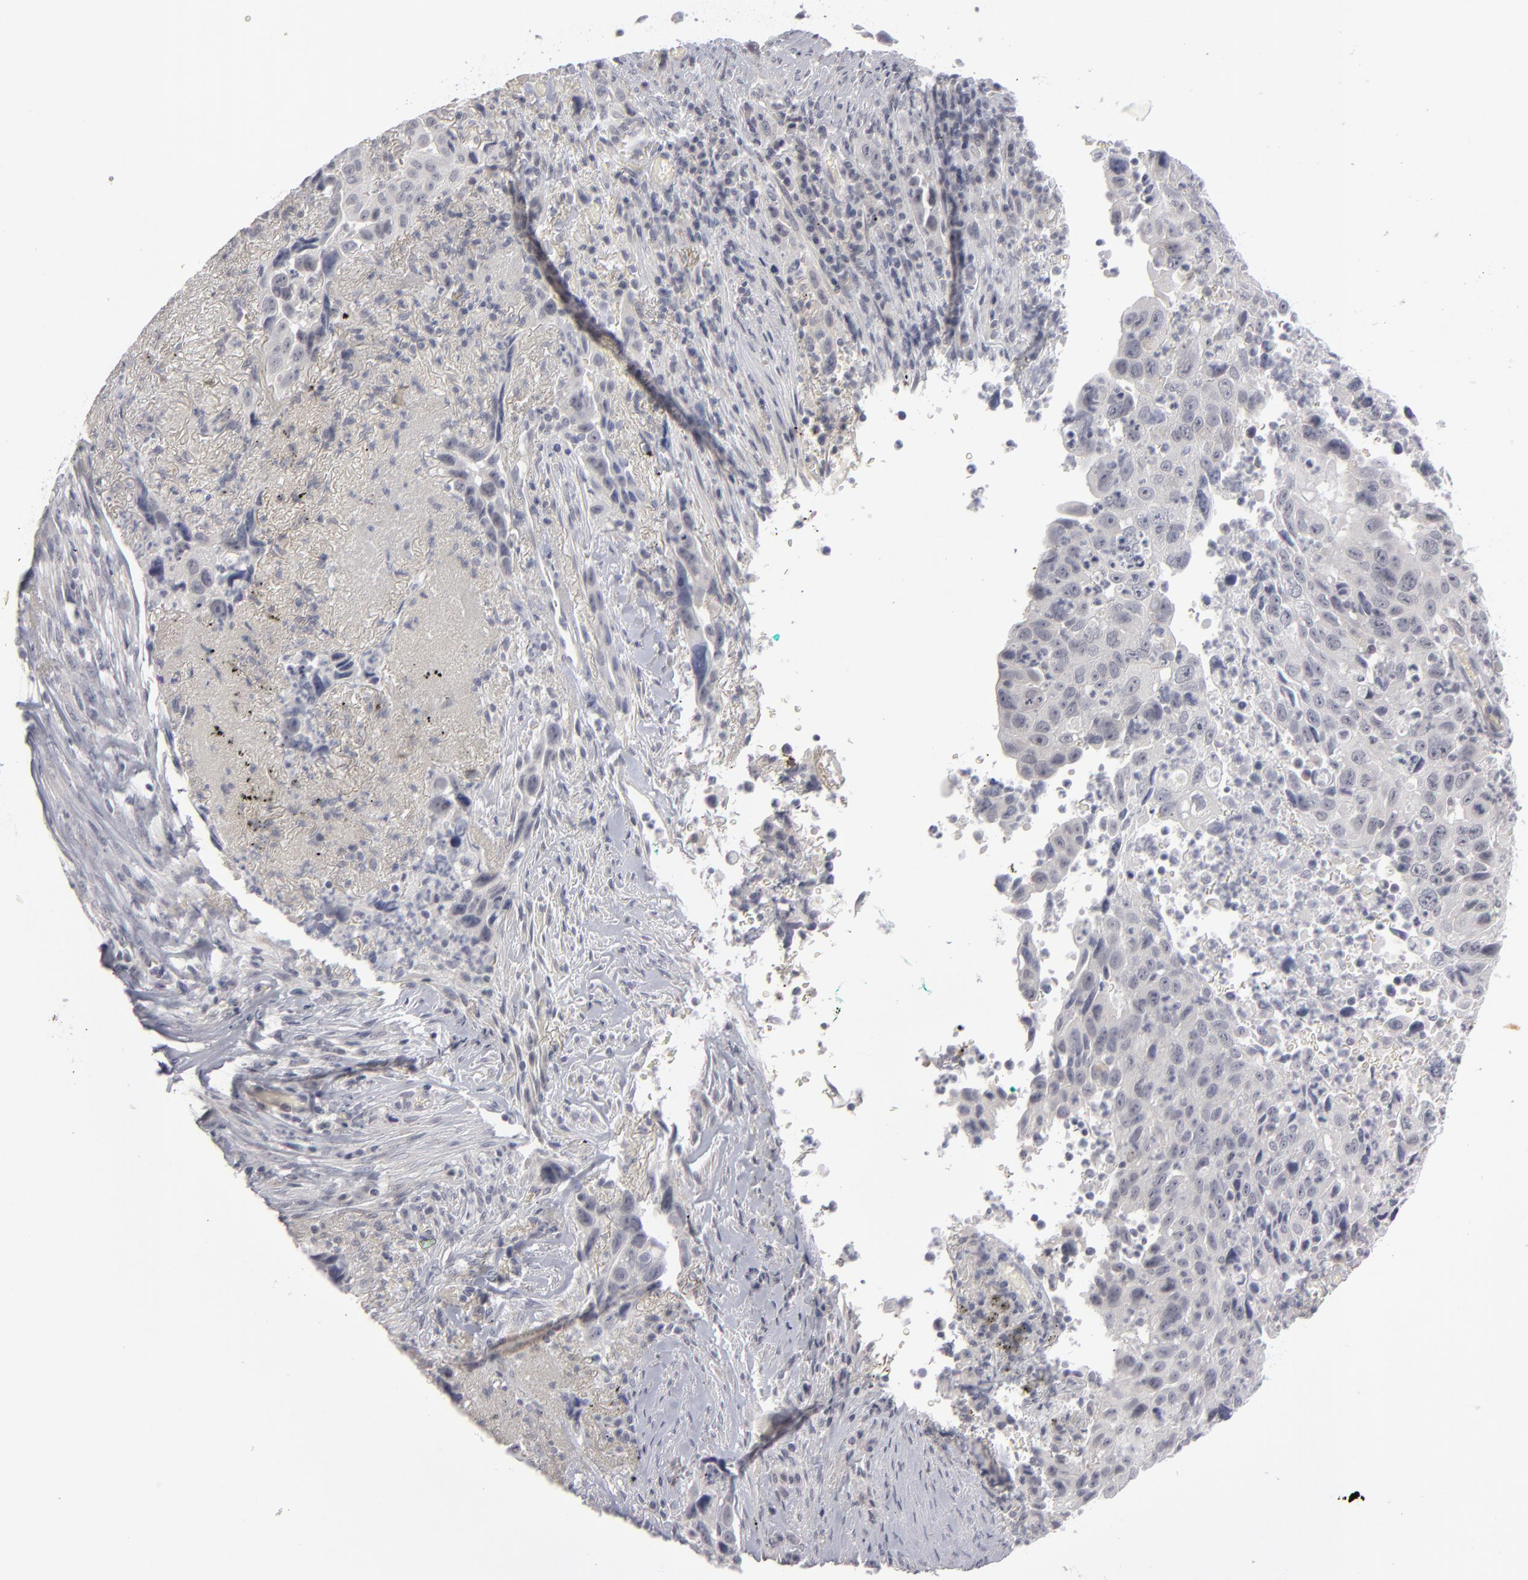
{"staining": {"intensity": "negative", "quantity": "none", "location": "none"}, "tissue": "lung cancer", "cell_type": "Tumor cells", "image_type": "cancer", "snomed": [{"axis": "morphology", "description": "Squamous cell carcinoma, NOS"}, {"axis": "topography", "description": "Lung"}], "caption": "Tumor cells show no significant positivity in squamous cell carcinoma (lung). (Stains: DAB (3,3'-diaminobenzidine) immunohistochemistry with hematoxylin counter stain, Microscopy: brightfield microscopy at high magnification).", "gene": "KIAA1210", "patient": {"sex": "male", "age": 64}}